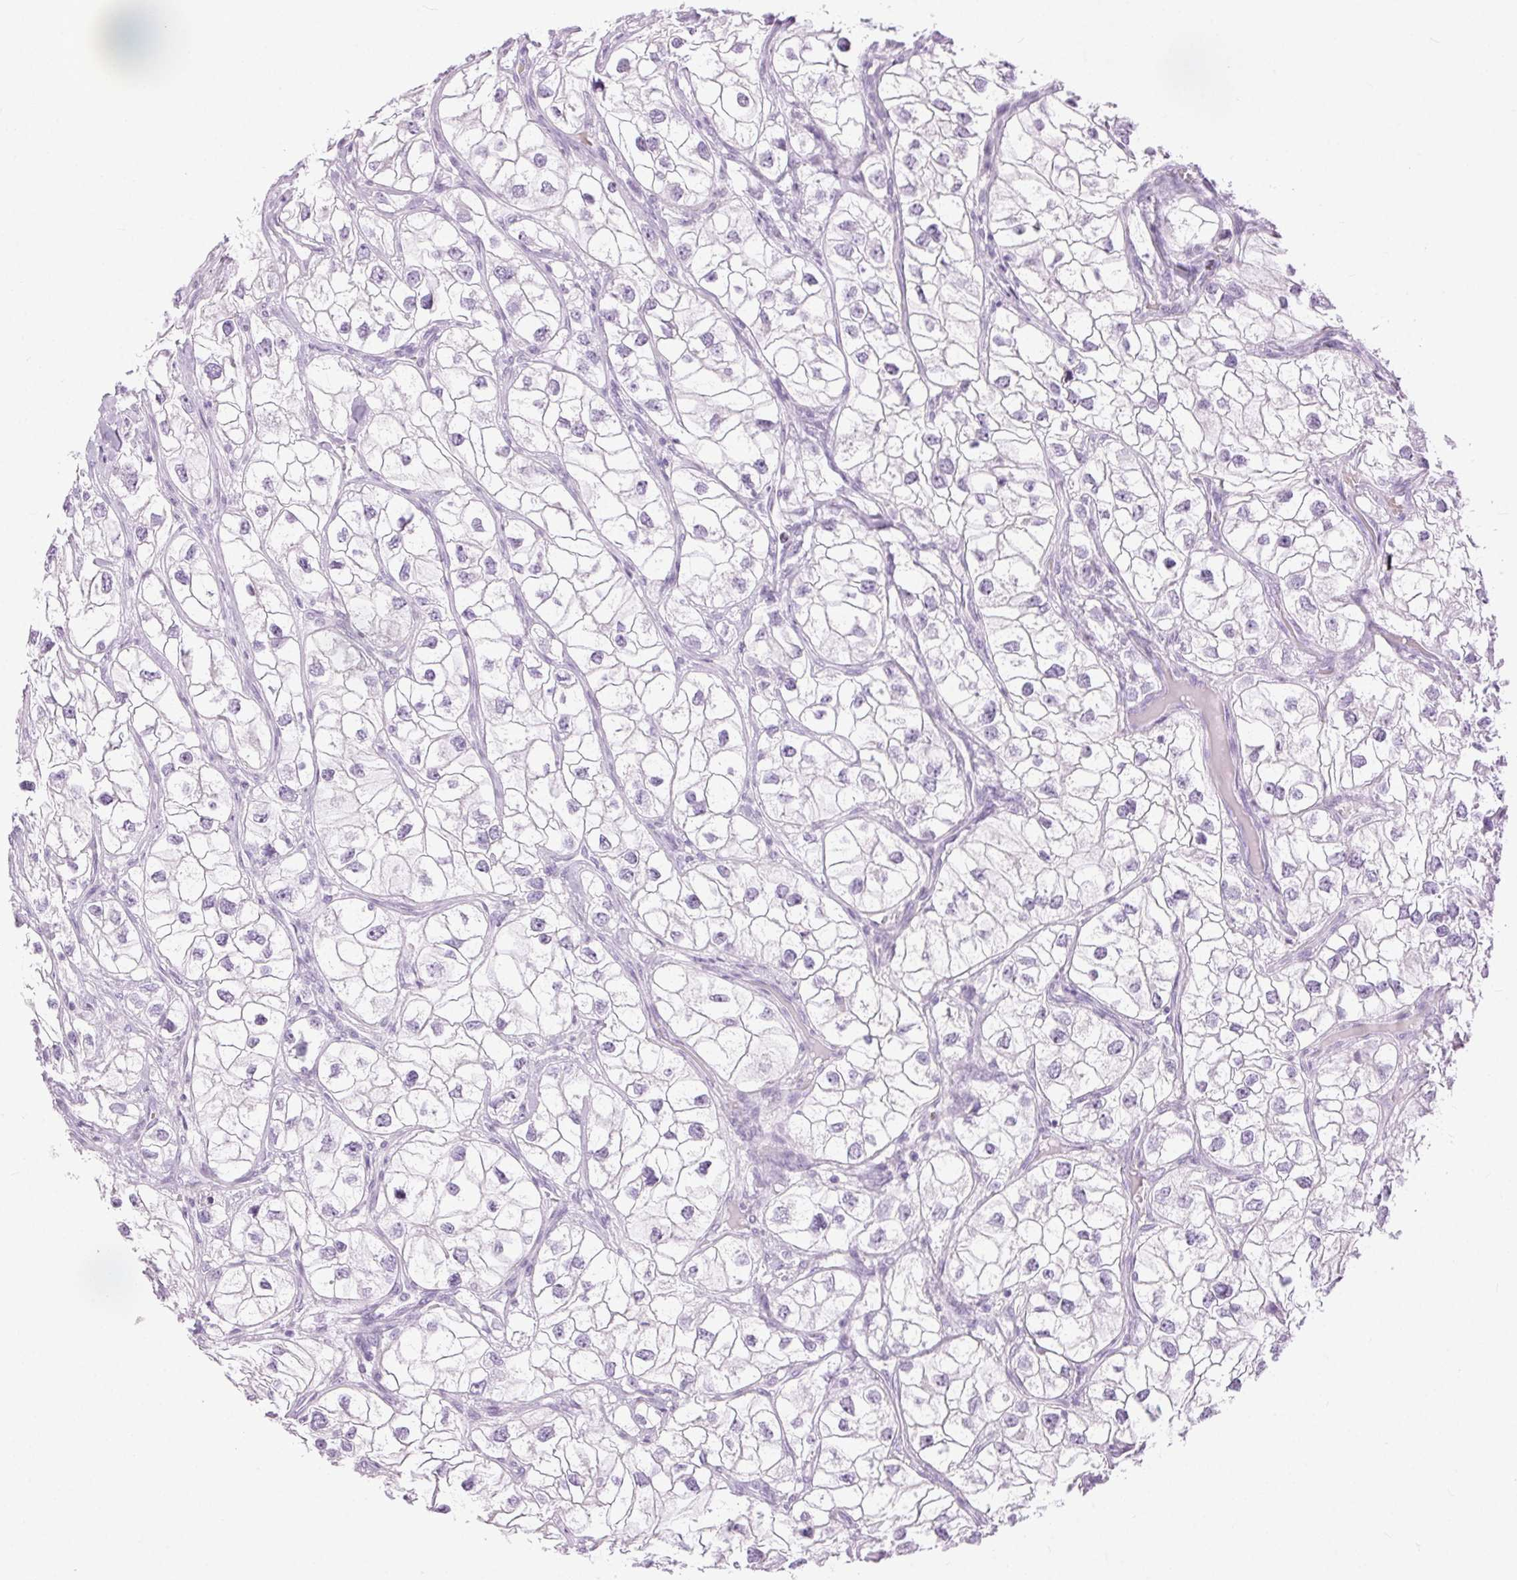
{"staining": {"intensity": "negative", "quantity": "none", "location": "none"}, "tissue": "renal cancer", "cell_type": "Tumor cells", "image_type": "cancer", "snomed": [{"axis": "morphology", "description": "Adenocarcinoma, NOS"}, {"axis": "topography", "description": "Kidney"}], "caption": "Adenocarcinoma (renal) was stained to show a protein in brown. There is no significant positivity in tumor cells.", "gene": "BEND2", "patient": {"sex": "male", "age": 59}}